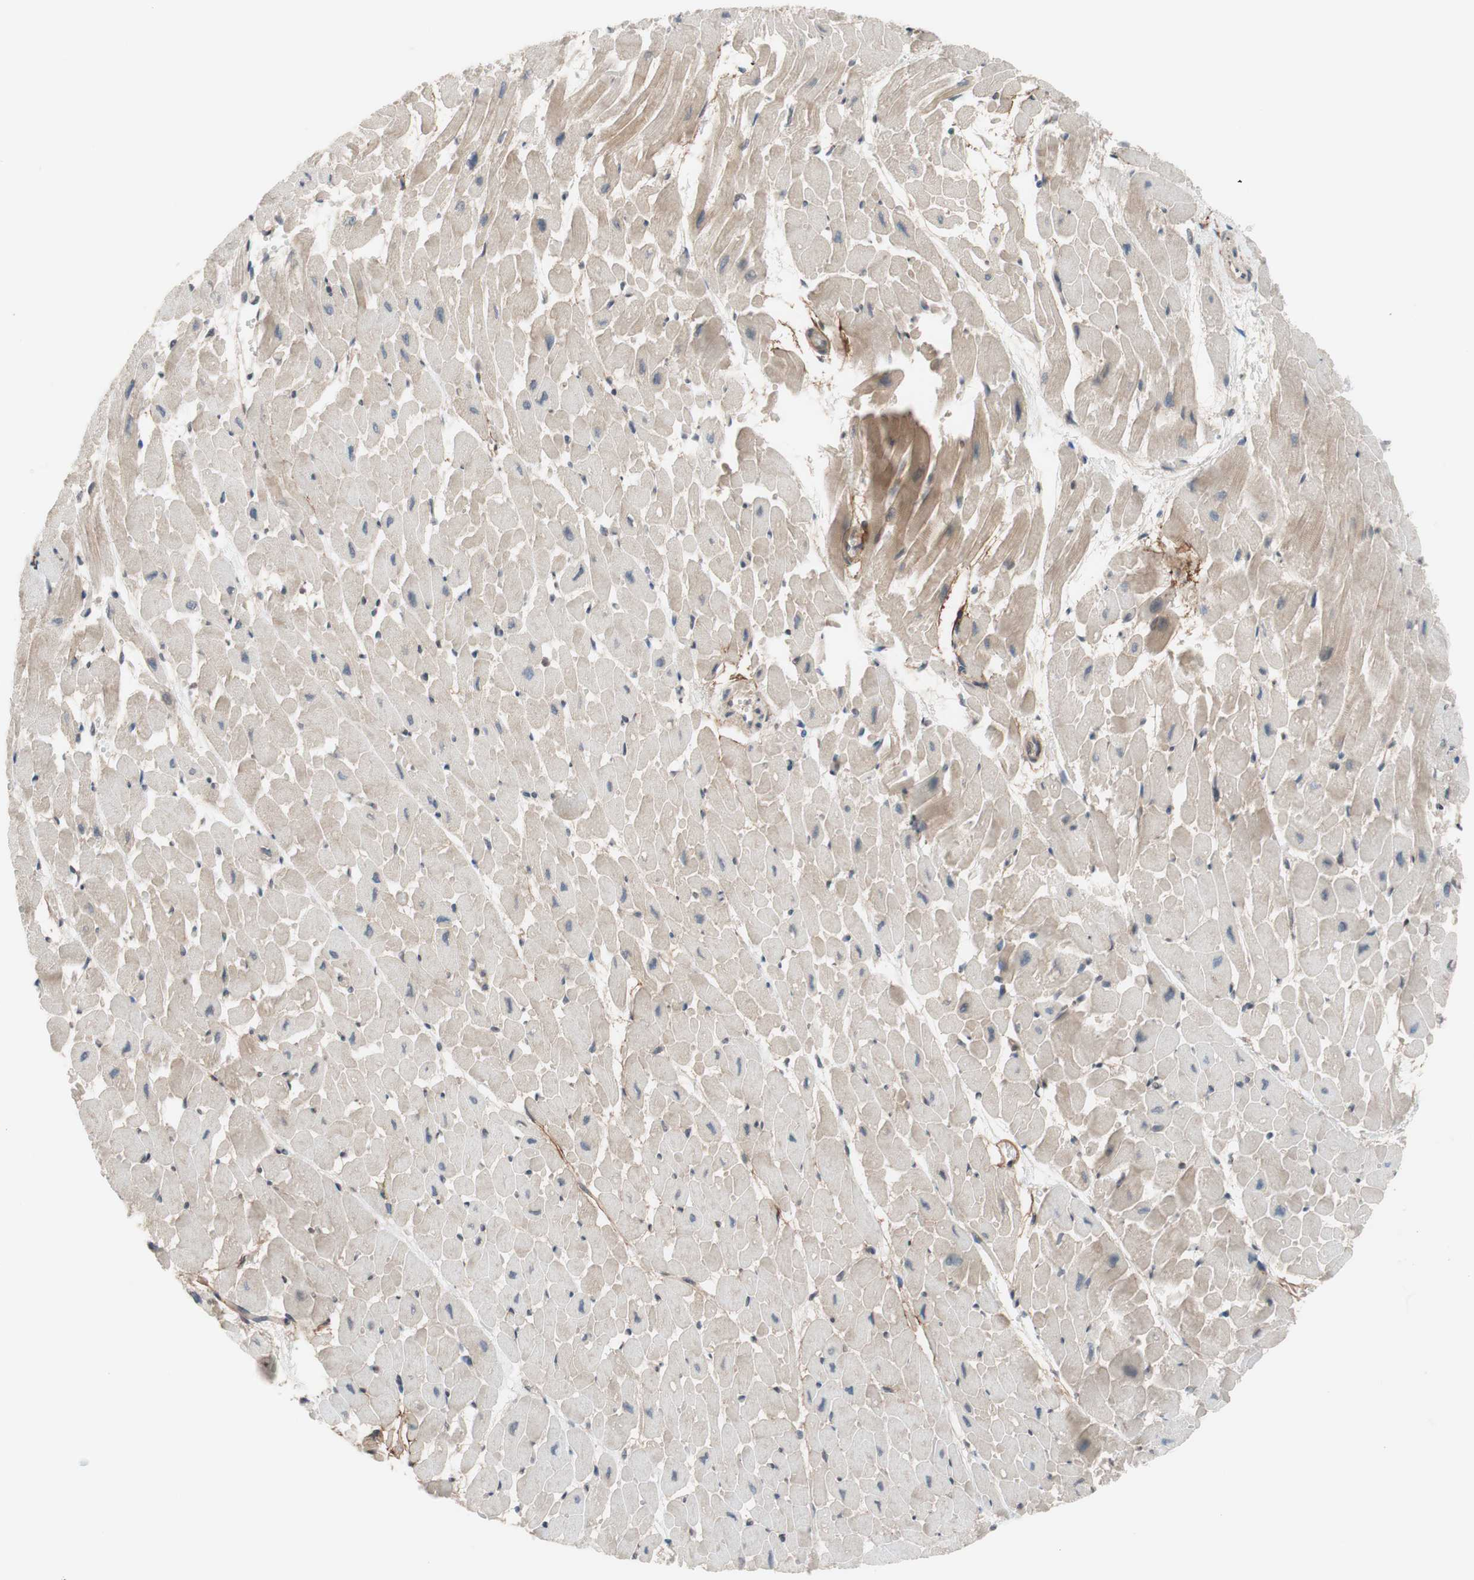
{"staining": {"intensity": "negative", "quantity": "none", "location": "none"}, "tissue": "heart muscle", "cell_type": "Cardiomyocytes", "image_type": "normal", "snomed": [{"axis": "morphology", "description": "Normal tissue, NOS"}, {"axis": "topography", "description": "Heart"}], "caption": "High magnification brightfield microscopy of benign heart muscle stained with DAB (brown) and counterstained with hematoxylin (blue): cardiomyocytes show no significant expression.", "gene": "CD55", "patient": {"sex": "male", "age": 45}}